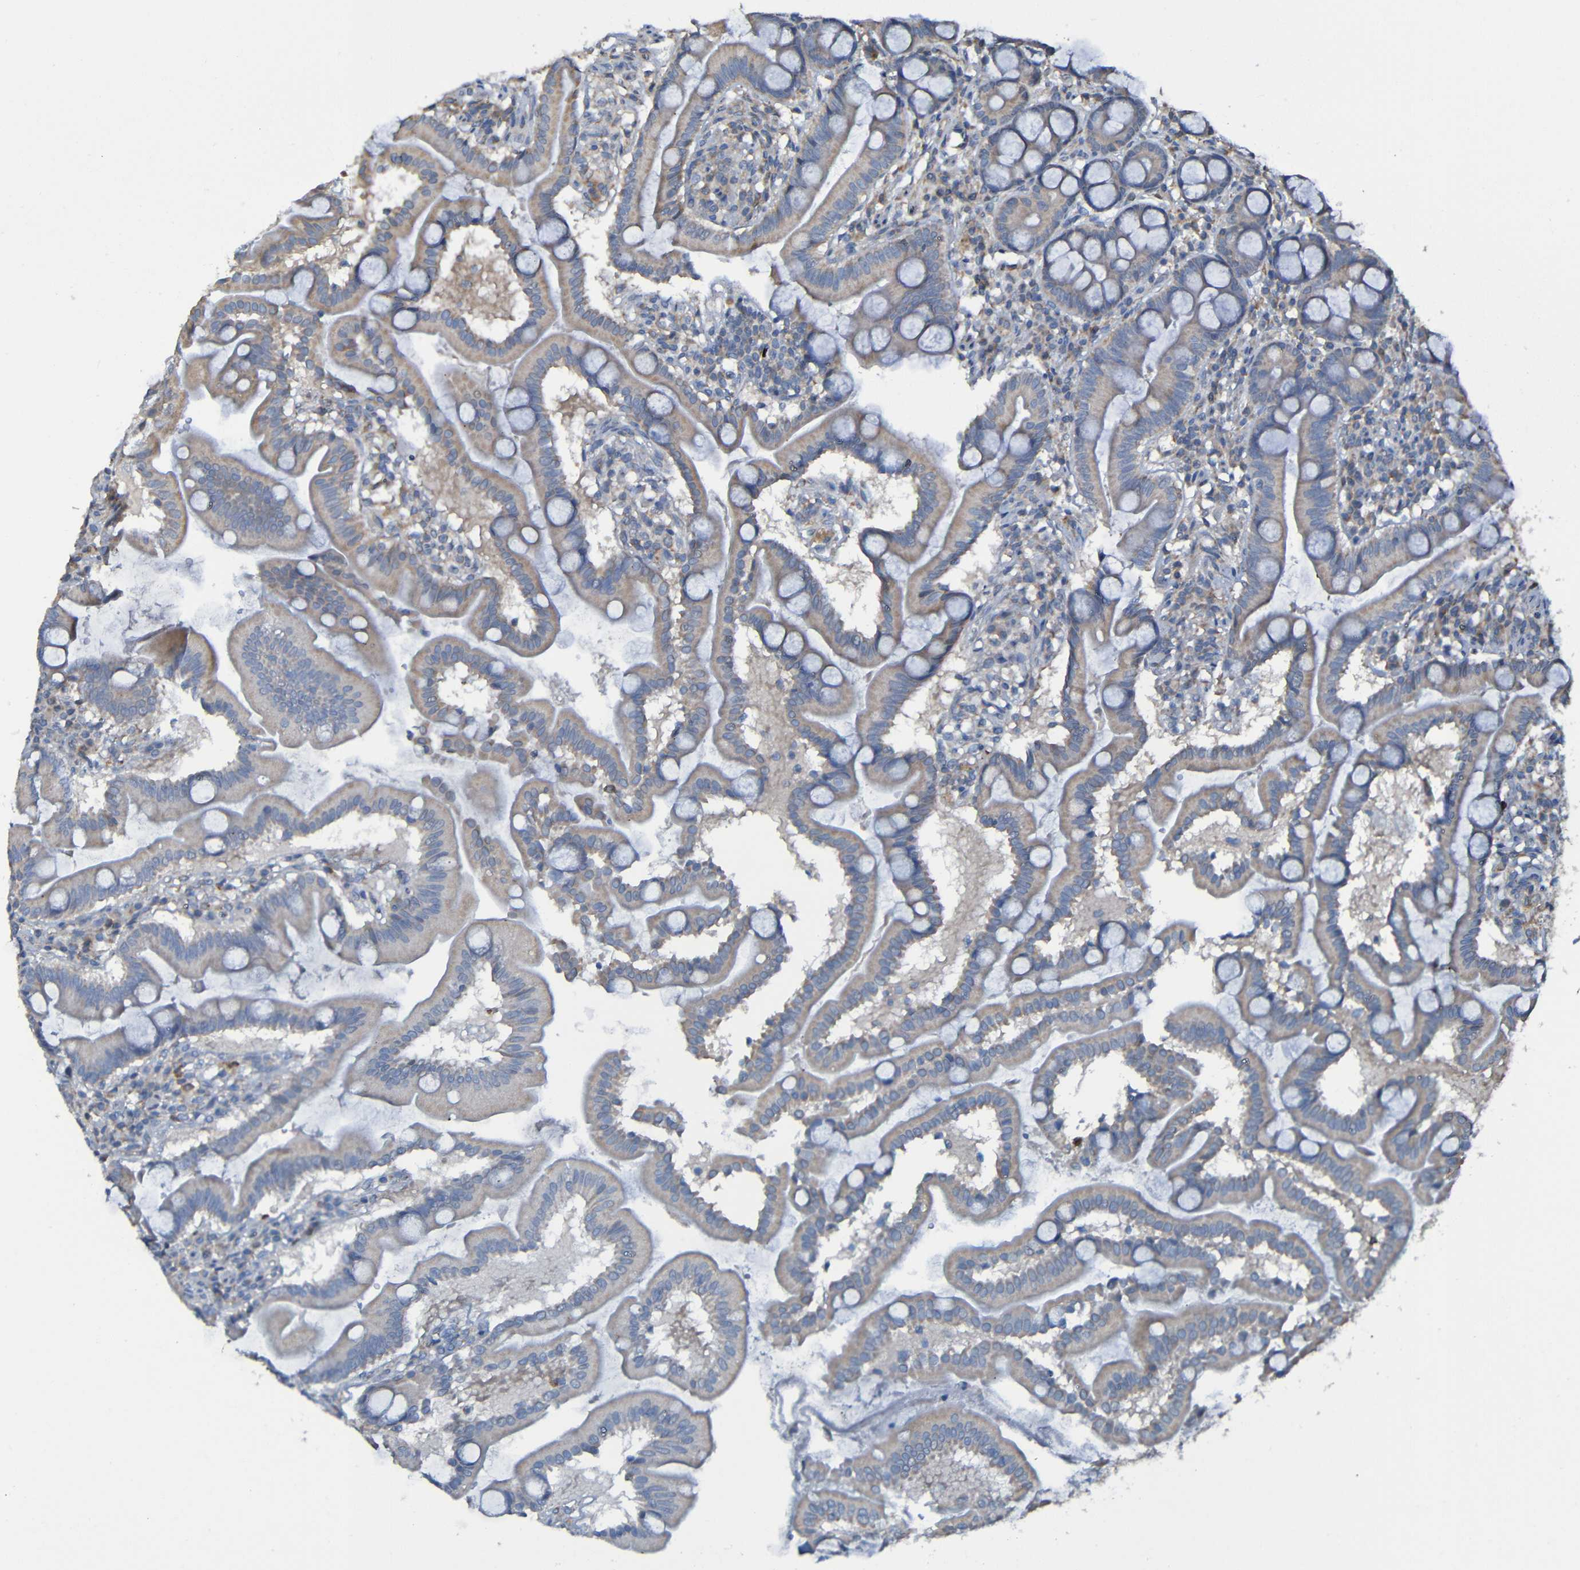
{"staining": {"intensity": "moderate", "quantity": ">75%", "location": "cytoplasmic/membranous"}, "tissue": "duodenum", "cell_type": "Glandular cells", "image_type": "normal", "snomed": [{"axis": "morphology", "description": "Normal tissue, NOS"}, {"axis": "topography", "description": "Duodenum"}], "caption": "A brown stain shows moderate cytoplasmic/membranous positivity of a protein in glandular cells of normal duodenum.", "gene": "ADAM15", "patient": {"sex": "male", "age": 50}}